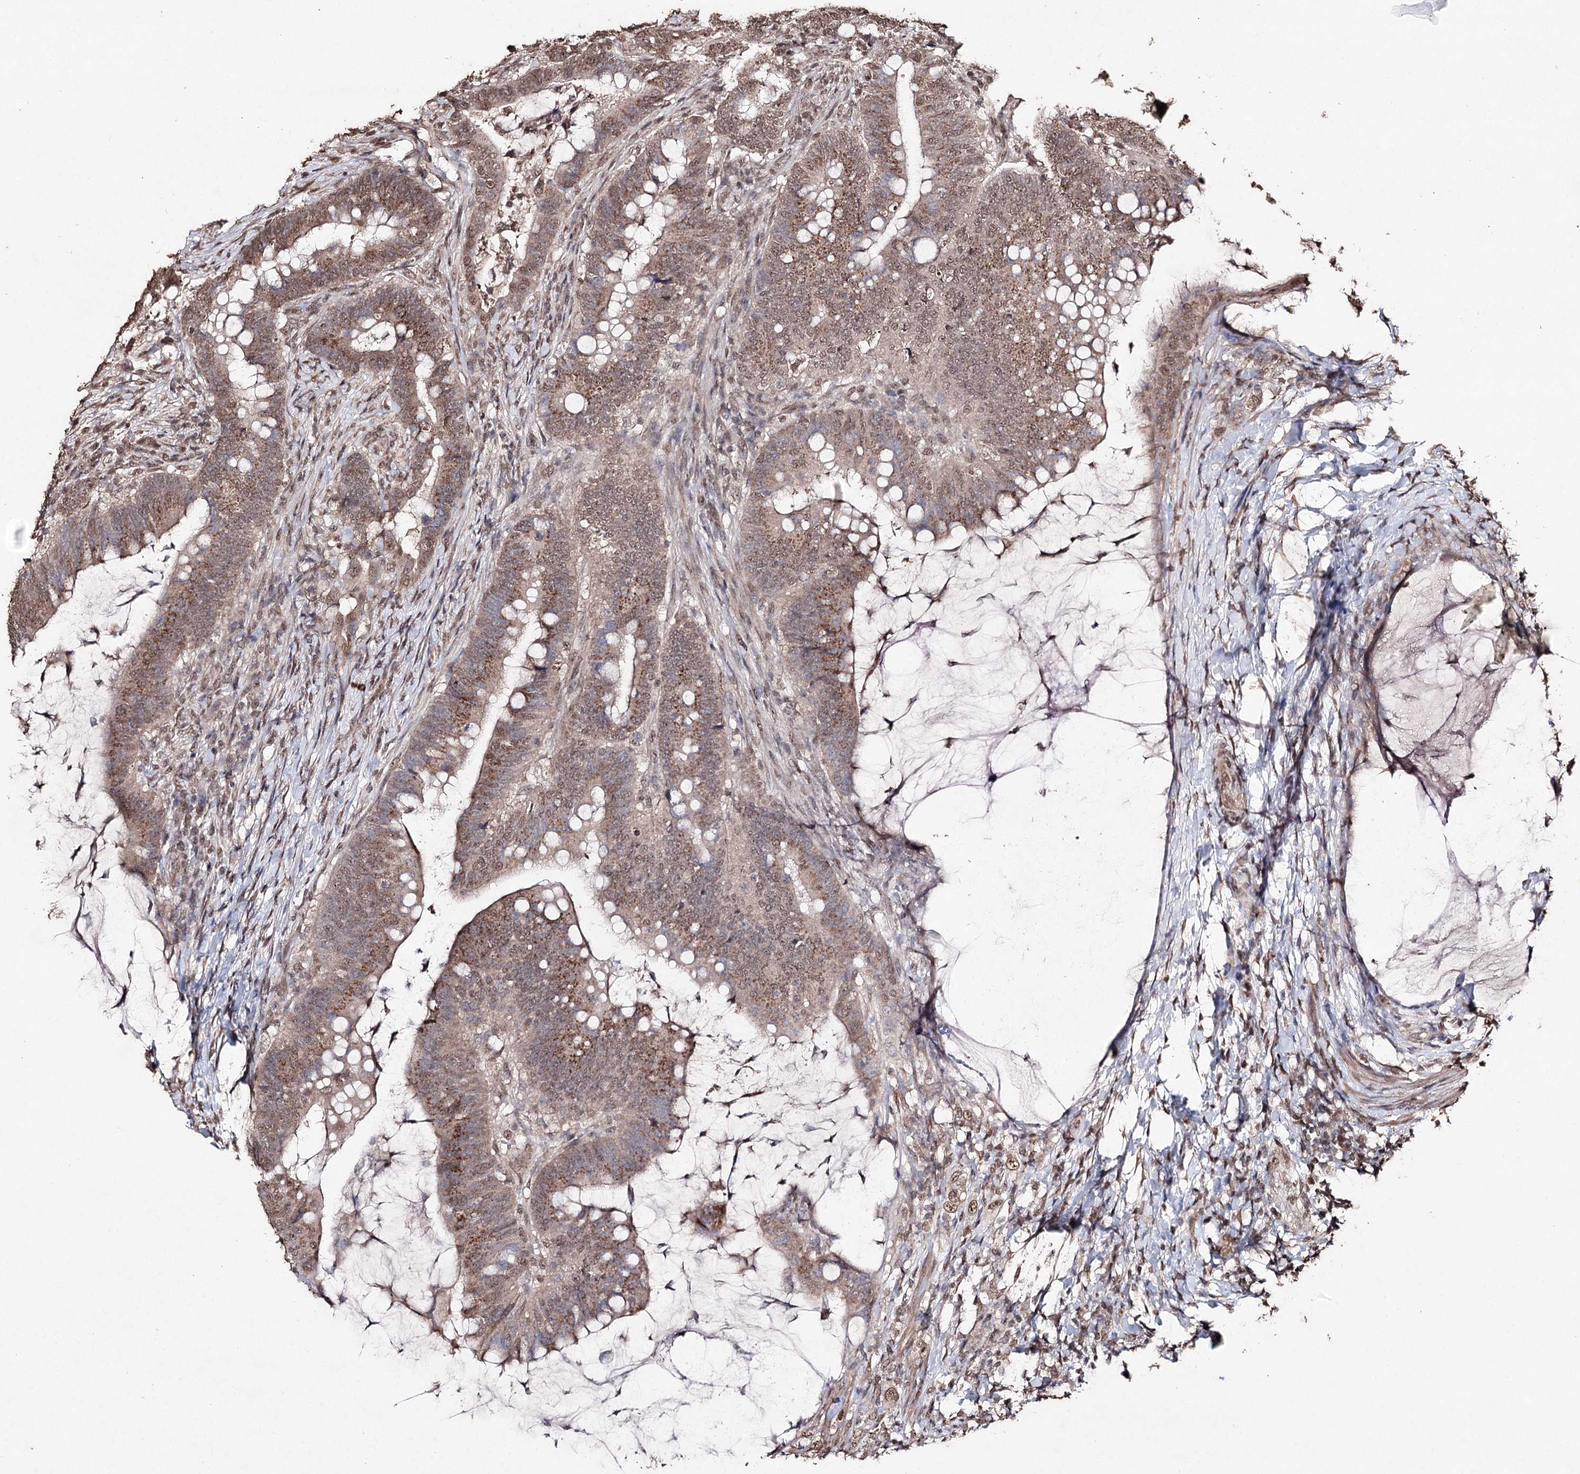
{"staining": {"intensity": "moderate", "quantity": ">75%", "location": "cytoplasmic/membranous,nuclear"}, "tissue": "colorectal cancer", "cell_type": "Tumor cells", "image_type": "cancer", "snomed": [{"axis": "morphology", "description": "Adenocarcinoma, NOS"}, {"axis": "topography", "description": "Colon"}], "caption": "Tumor cells show medium levels of moderate cytoplasmic/membranous and nuclear staining in about >75% of cells in human colorectal adenocarcinoma.", "gene": "ATG14", "patient": {"sex": "female", "age": 66}}